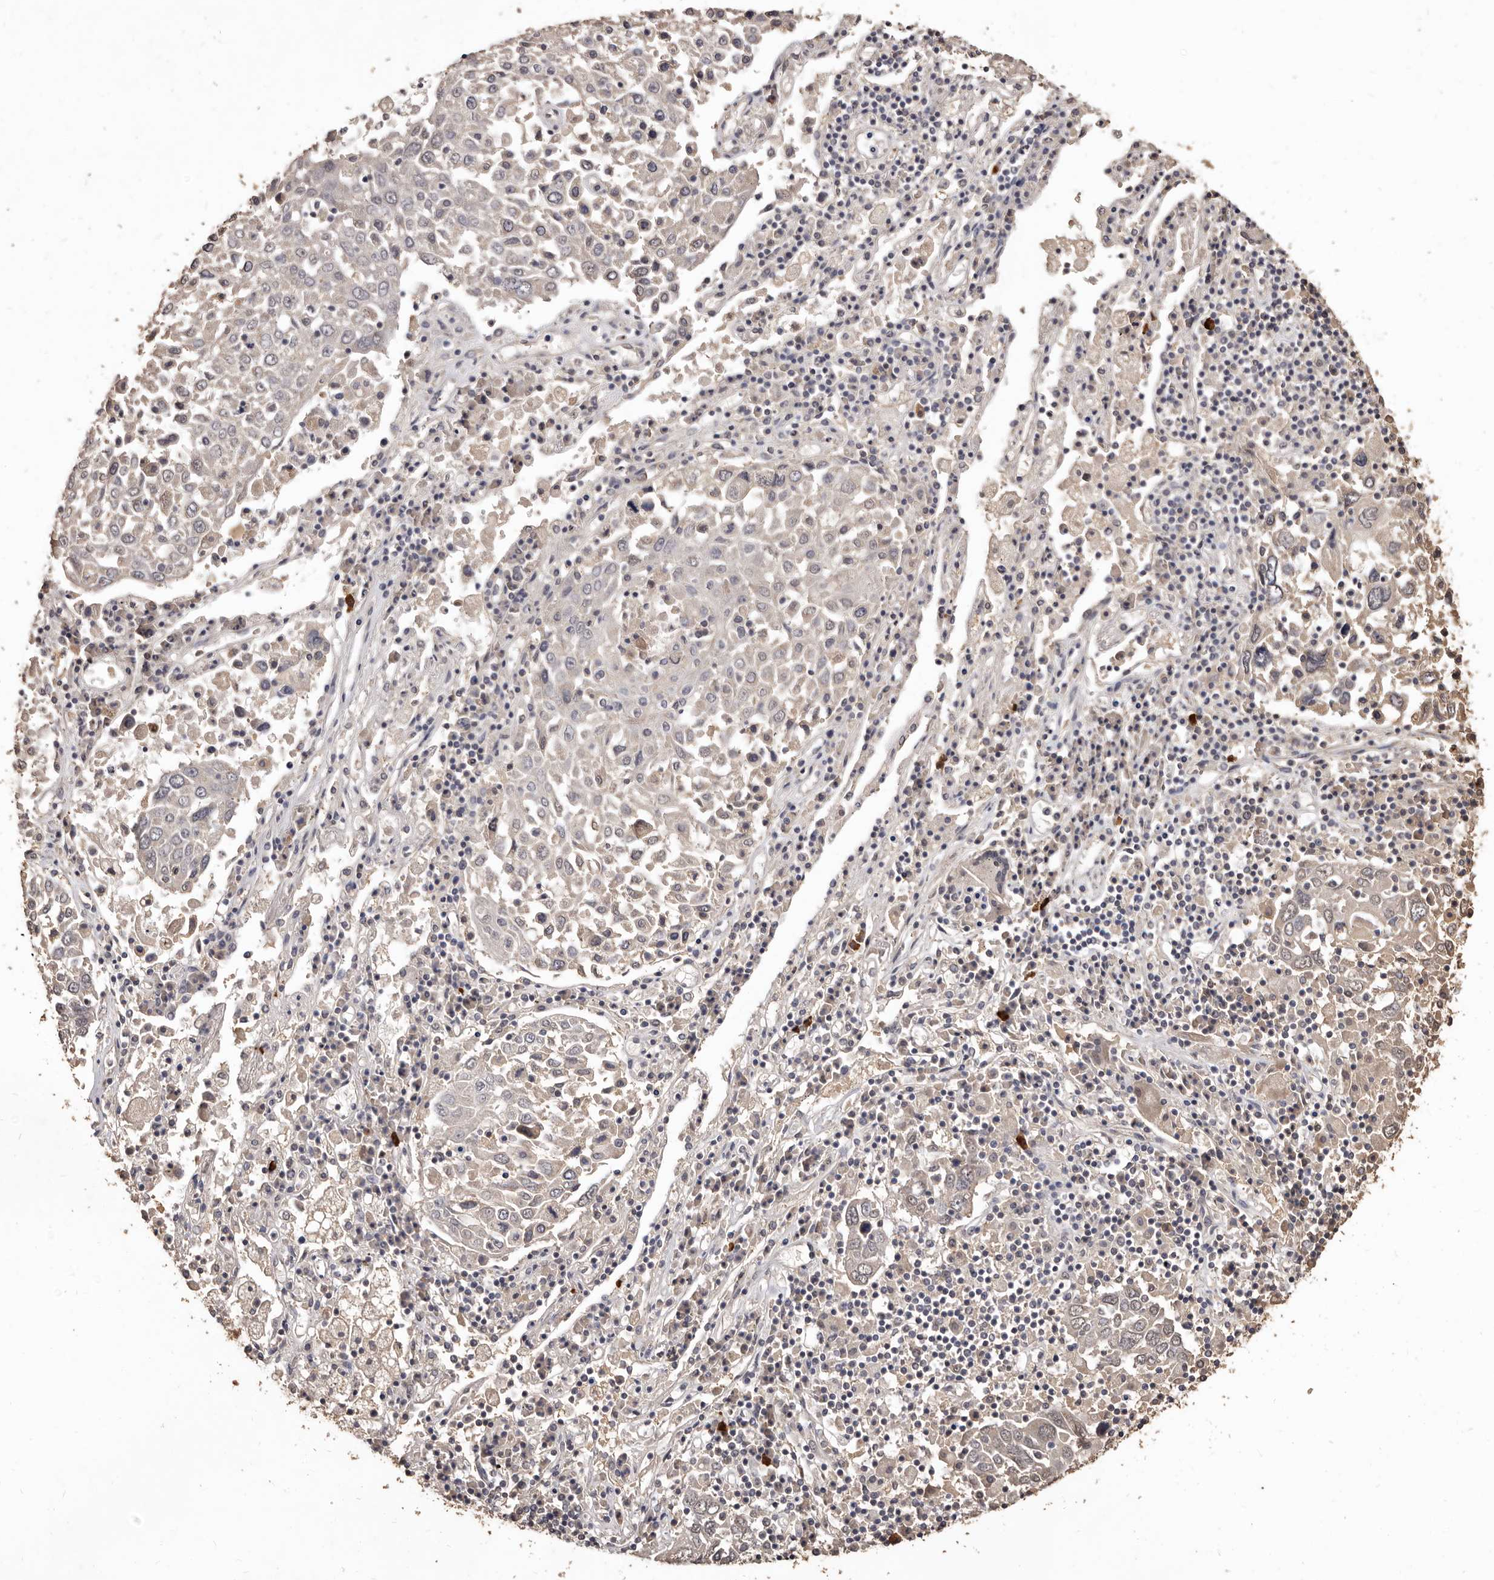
{"staining": {"intensity": "negative", "quantity": "none", "location": "none"}, "tissue": "lung cancer", "cell_type": "Tumor cells", "image_type": "cancer", "snomed": [{"axis": "morphology", "description": "Squamous cell carcinoma, NOS"}, {"axis": "topography", "description": "Lung"}], "caption": "A histopathology image of lung cancer stained for a protein displays no brown staining in tumor cells.", "gene": "INAVA", "patient": {"sex": "male", "age": 65}}